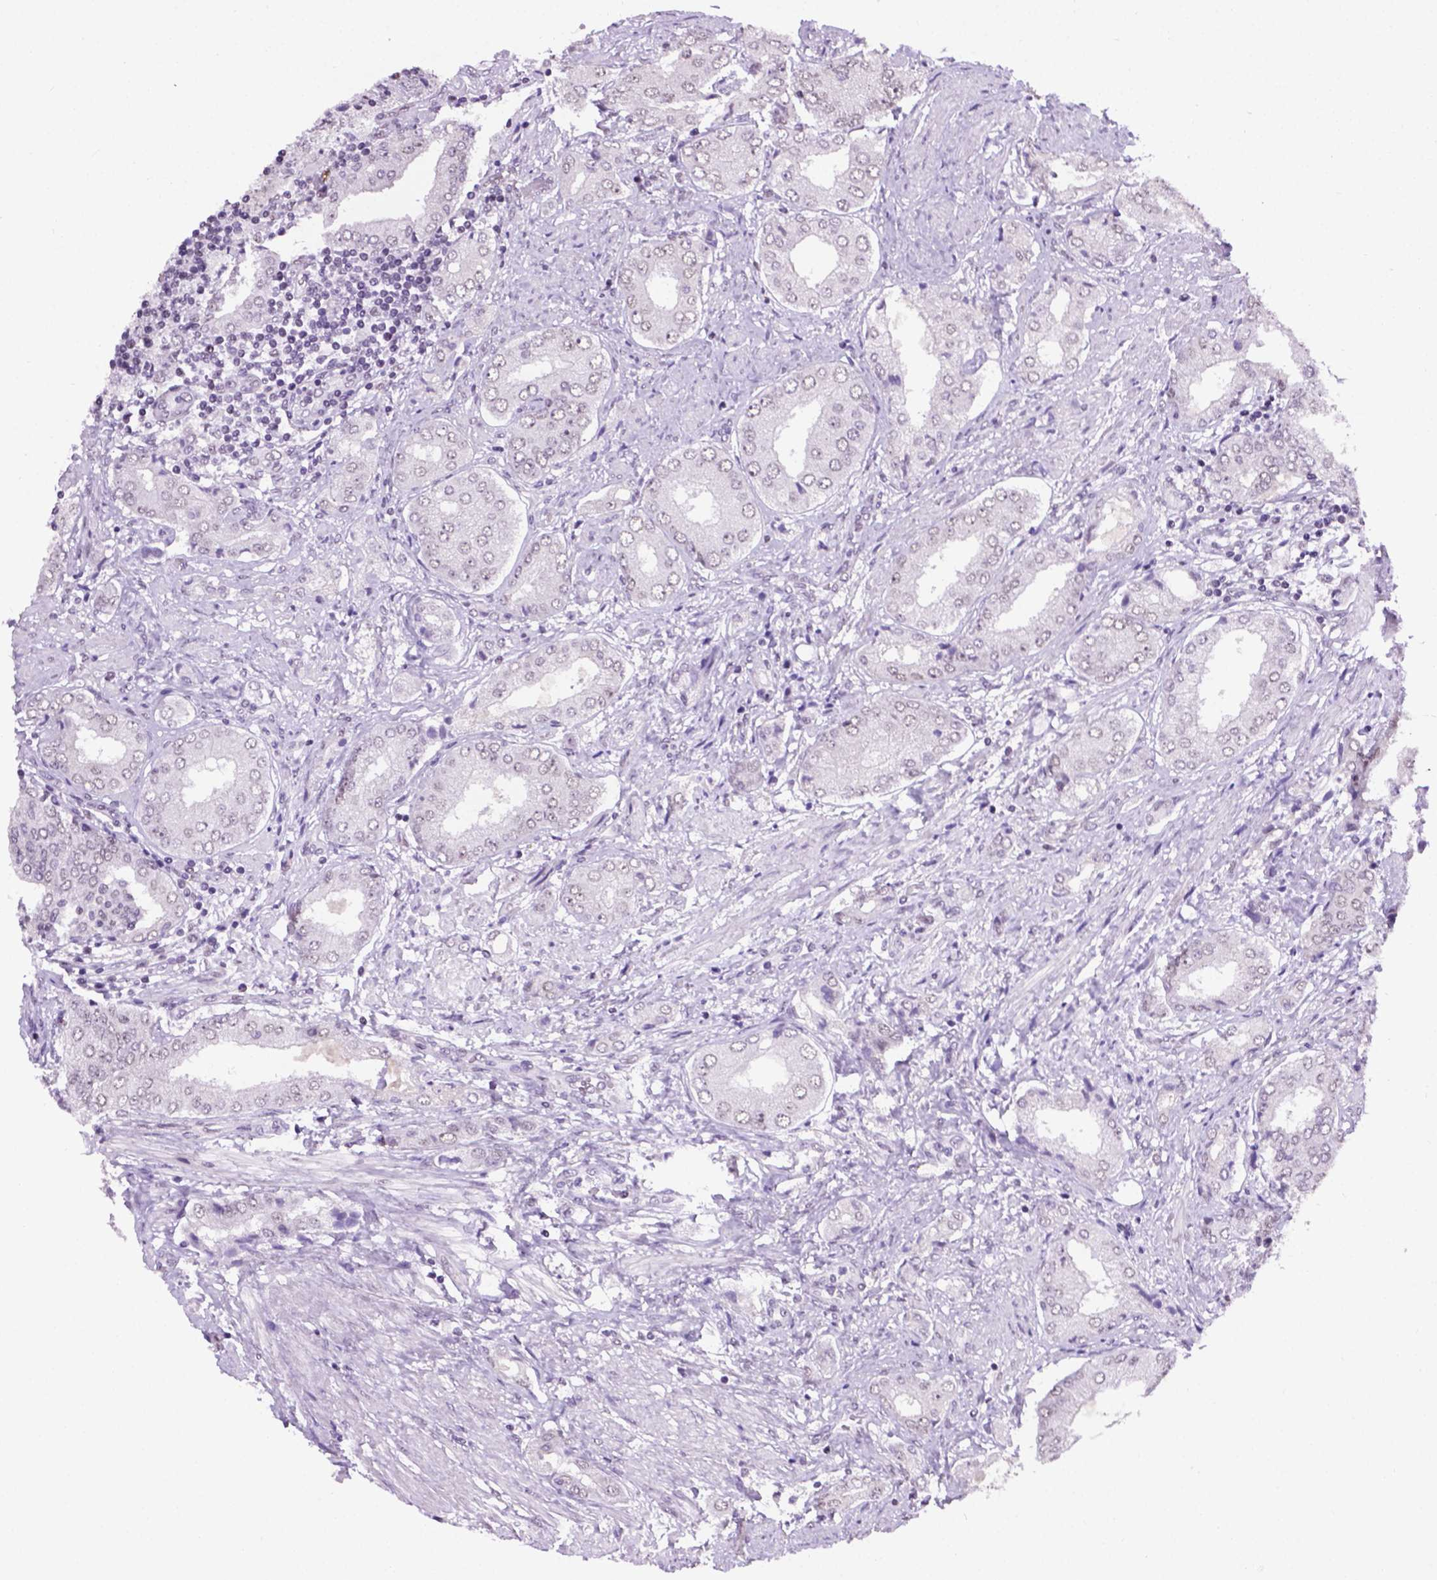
{"staining": {"intensity": "negative", "quantity": "none", "location": "none"}, "tissue": "prostate cancer", "cell_type": "Tumor cells", "image_type": "cancer", "snomed": [{"axis": "morphology", "description": "Adenocarcinoma, NOS"}, {"axis": "topography", "description": "Prostate"}], "caption": "Immunohistochemistry (IHC) photomicrograph of human adenocarcinoma (prostate) stained for a protein (brown), which demonstrates no positivity in tumor cells.", "gene": "ABI2", "patient": {"sex": "male", "age": 63}}